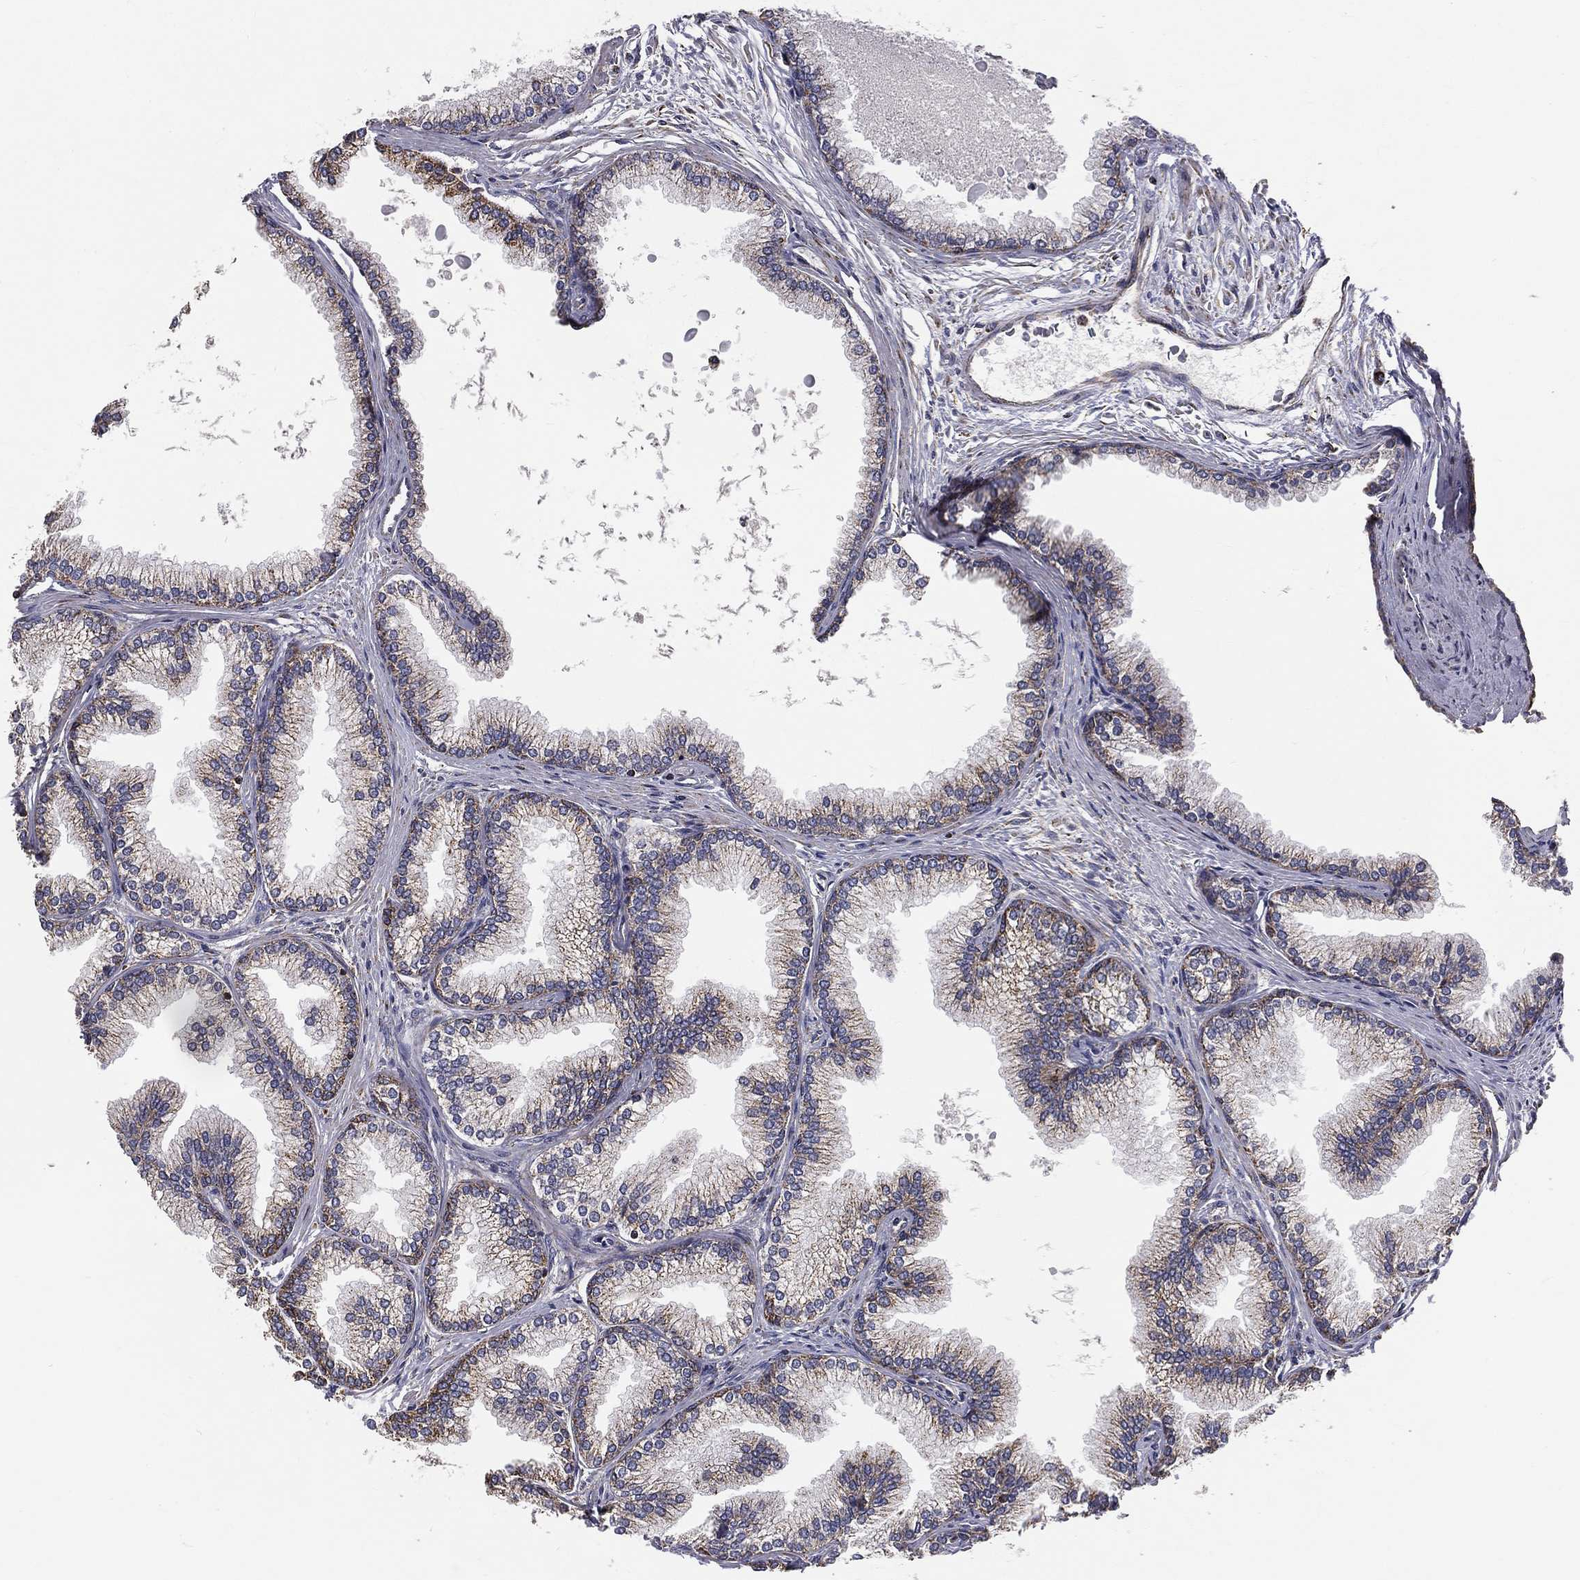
{"staining": {"intensity": "moderate", "quantity": "25%-75%", "location": "cytoplasmic/membranous"}, "tissue": "prostate", "cell_type": "Glandular cells", "image_type": "normal", "snomed": [{"axis": "morphology", "description": "Normal tissue, NOS"}, {"axis": "topography", "description": "Prostate"}], "caption": "DAB (3,3'-diaminobenzidine) immunohistochemical staining of benign prostate shows moderate cytoplasmic/membranous protein staining in approximately 25%-75% of glandular cells. (DAB (3,3'-diaminobenzidine) IHC, brown staining for protein, blue staining for nuclei).", "gene": "GPD1", "patient": {"sex": "male", "age": 72}}